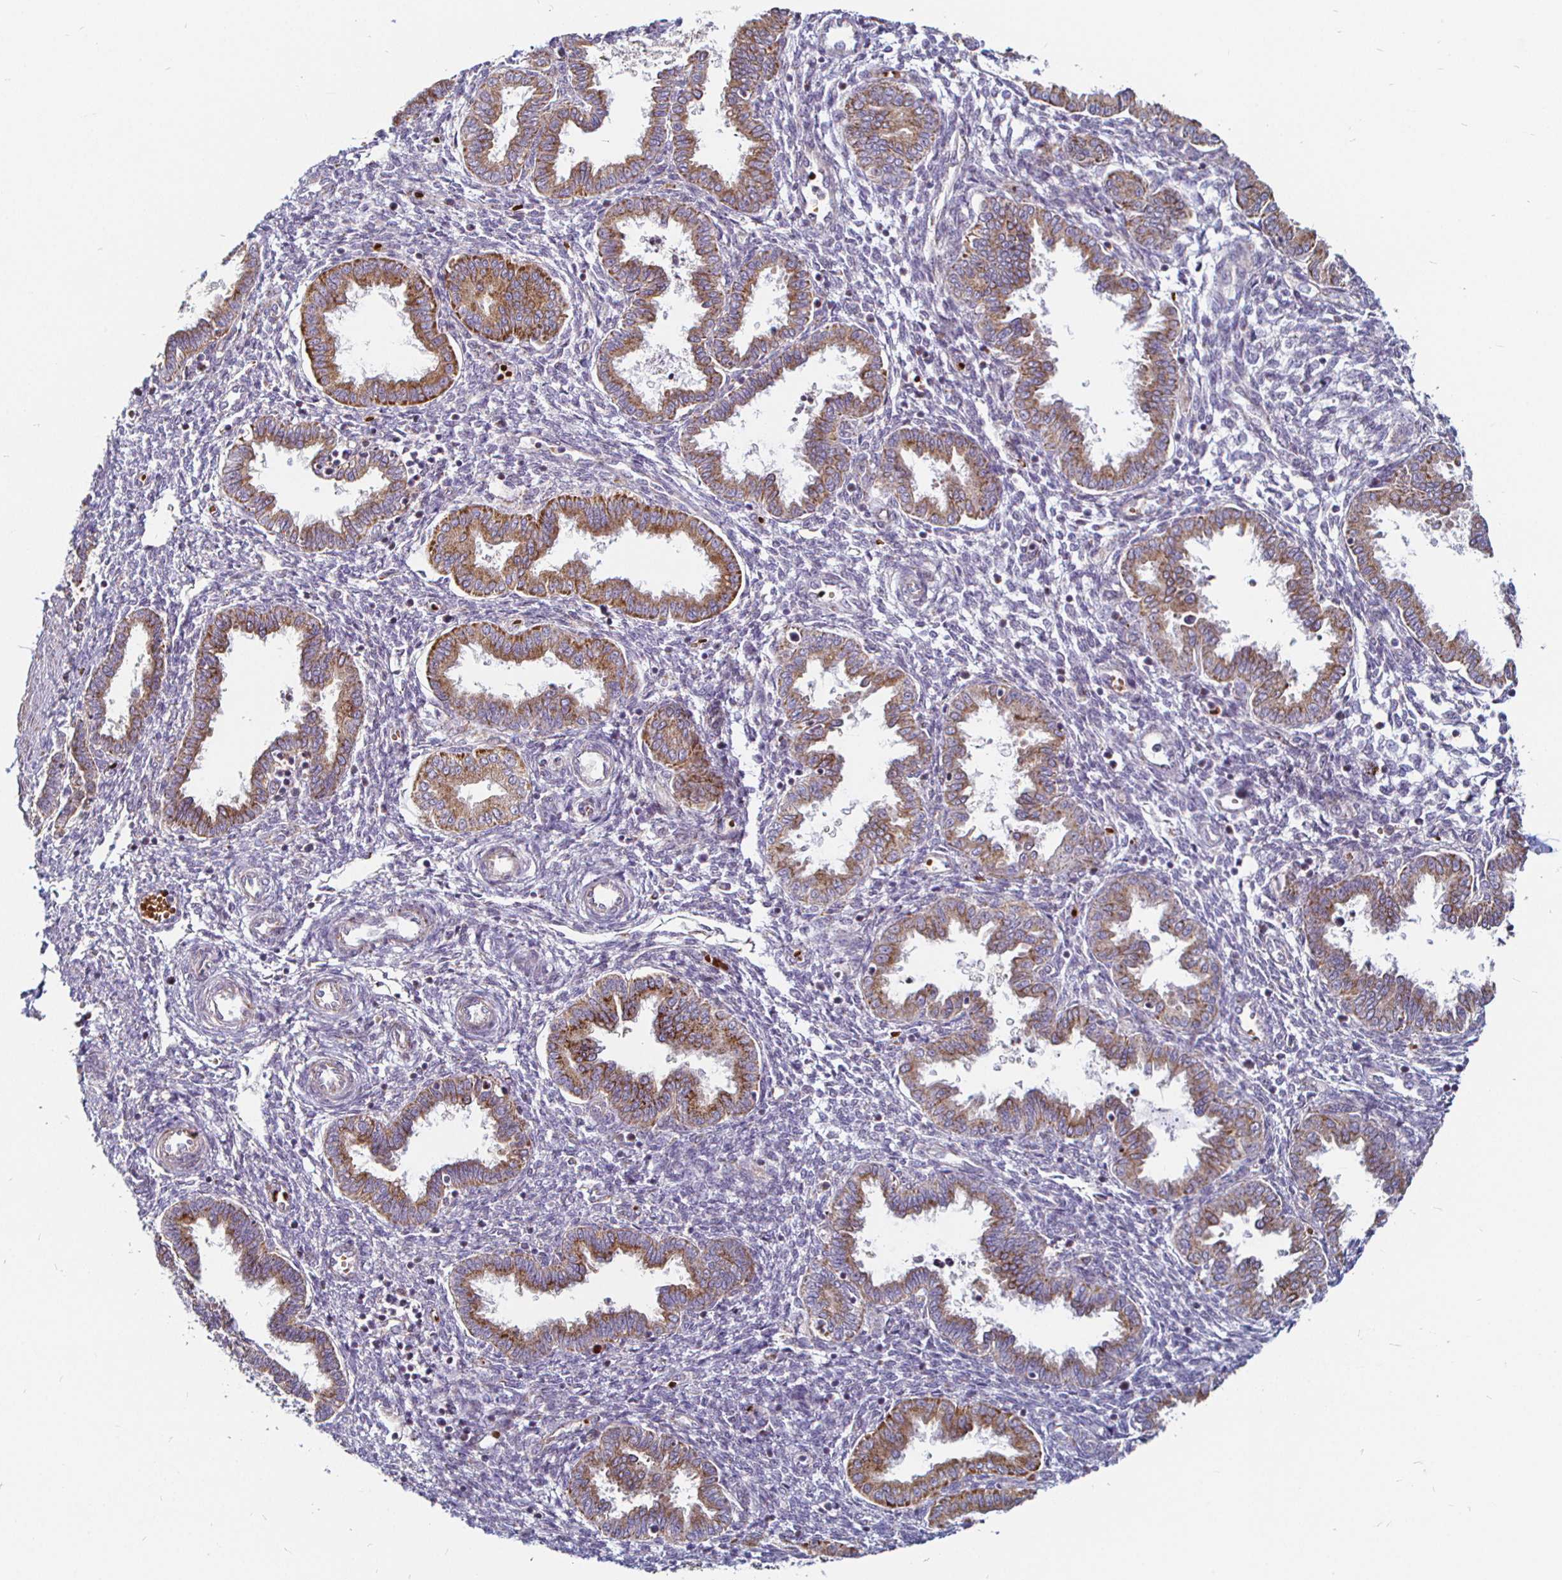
{"staining": {"intensity": "weak", "quantity": "<25%", "location": "cytoplasmic/membranous"}, "tissue": "endometrium", "cell_type": "Cells in endometrial stroma", "image_type": "normal", "snomed": [{"axis": "morphology", "description": "Normal tissue, NOS"}, {"axis": "topography", "description": "Endometrium"}], "caption": "The photomicrograph demonstrates no significant staining in cells in endometrial stroma of endometrium. (DAB immunohistochemistry (IHC), high magnification).", "gene": "ATG3", "patient": {"sex": "female", "age": 33}}